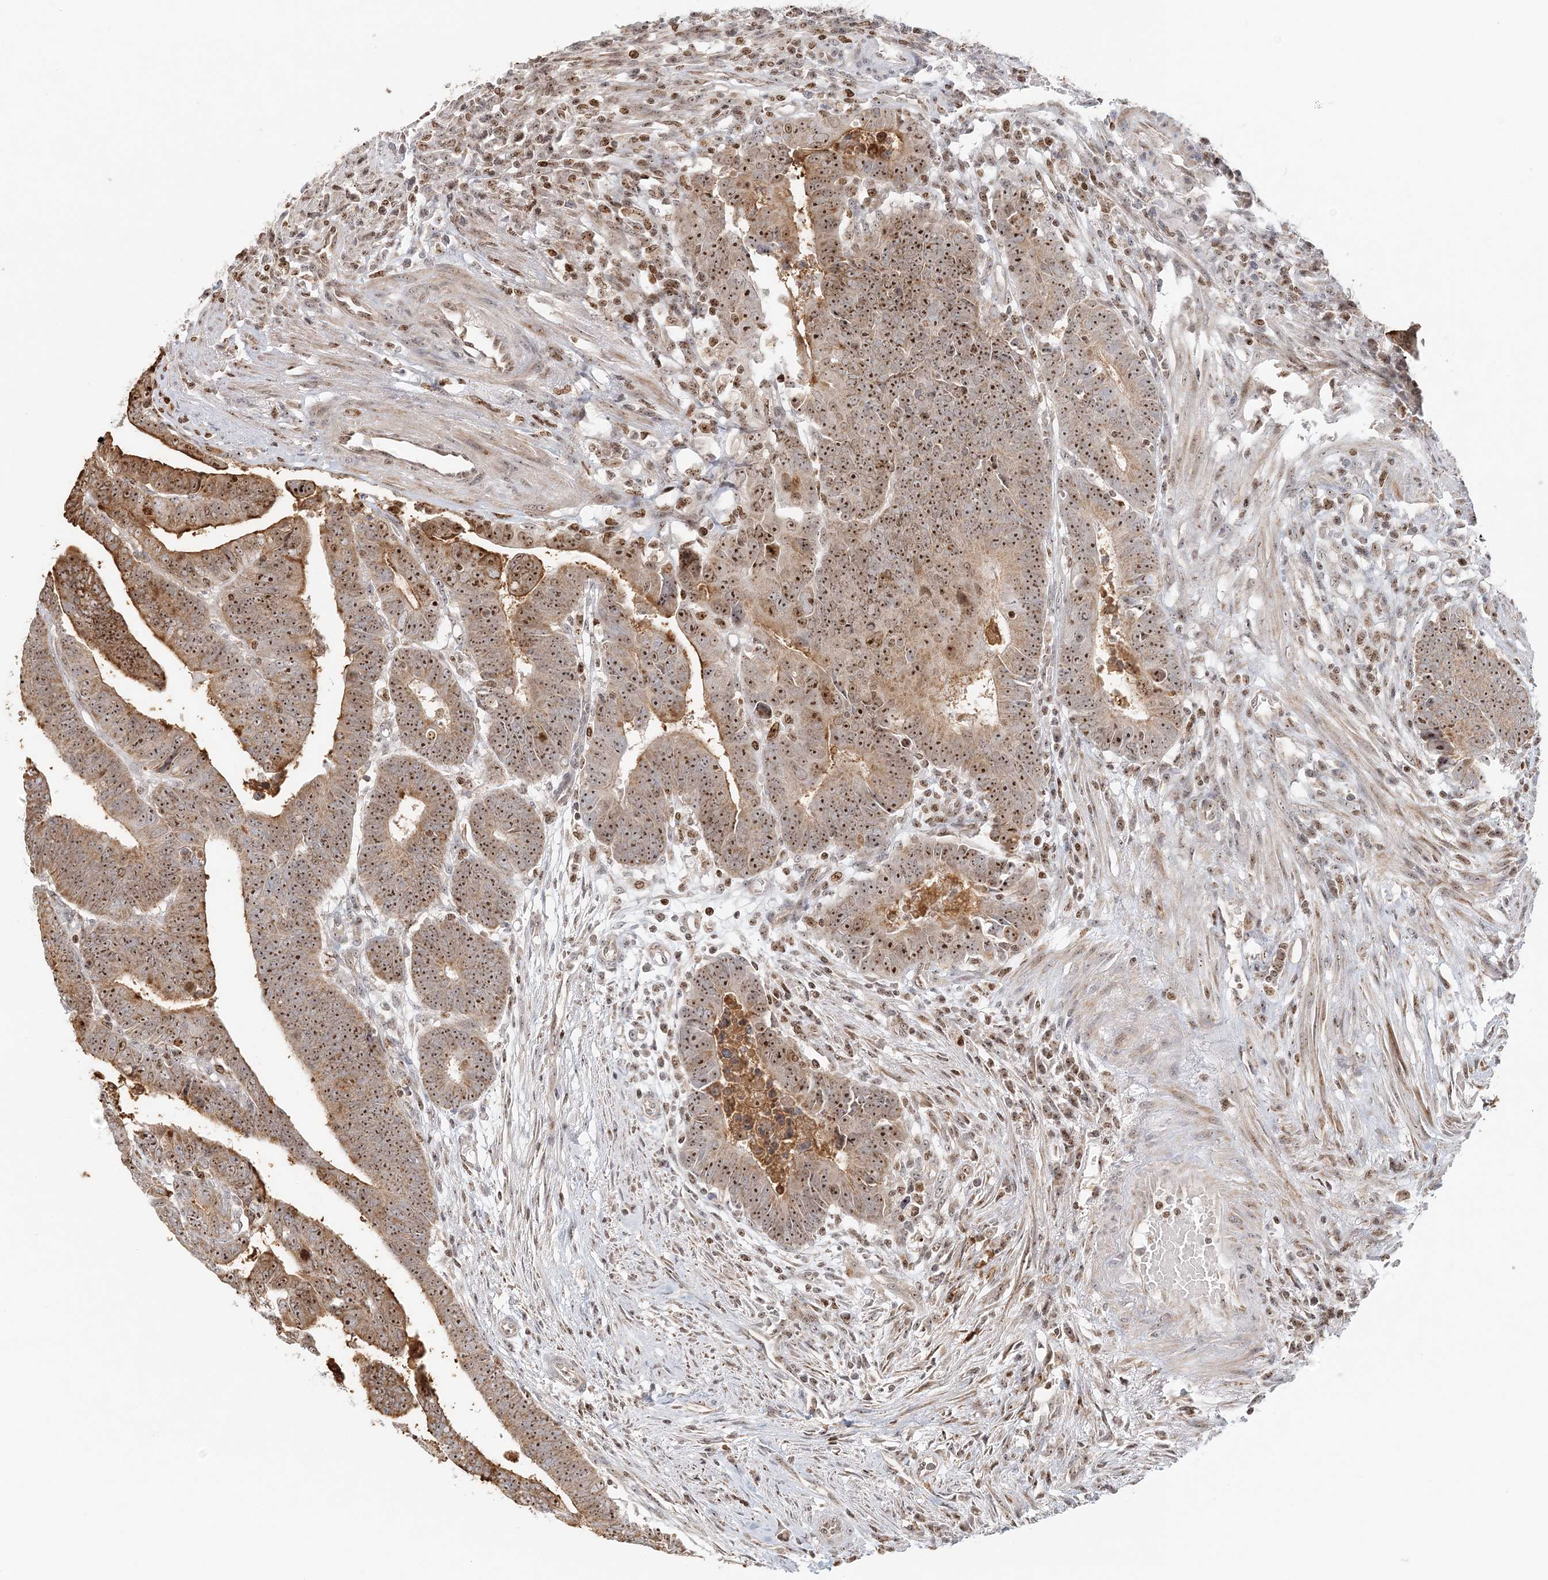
{"staining": {"intensity": "moderate", "quantity": ">75%", "location": "nuclear"}, "tissue": "colorectal cancer", "cell_type": "Tumor cells", "image_type": "cancer", "snomed": [{"axis": "morphology", "description": "Adenocarcinoma, NOS"}, {"axis": "topography", "description": "Rectum"}], "caption": "IHC image of neoplastic tissue: adenocarcinoma (colorectal) stained using IHC exhibits medium levels of moderate protein expression localized specifically in the nuclear of tumor cells, appearing as a nuclear brown color.", "gene": "UBE2F", "patient": {"sex": "female", "age": 65}}